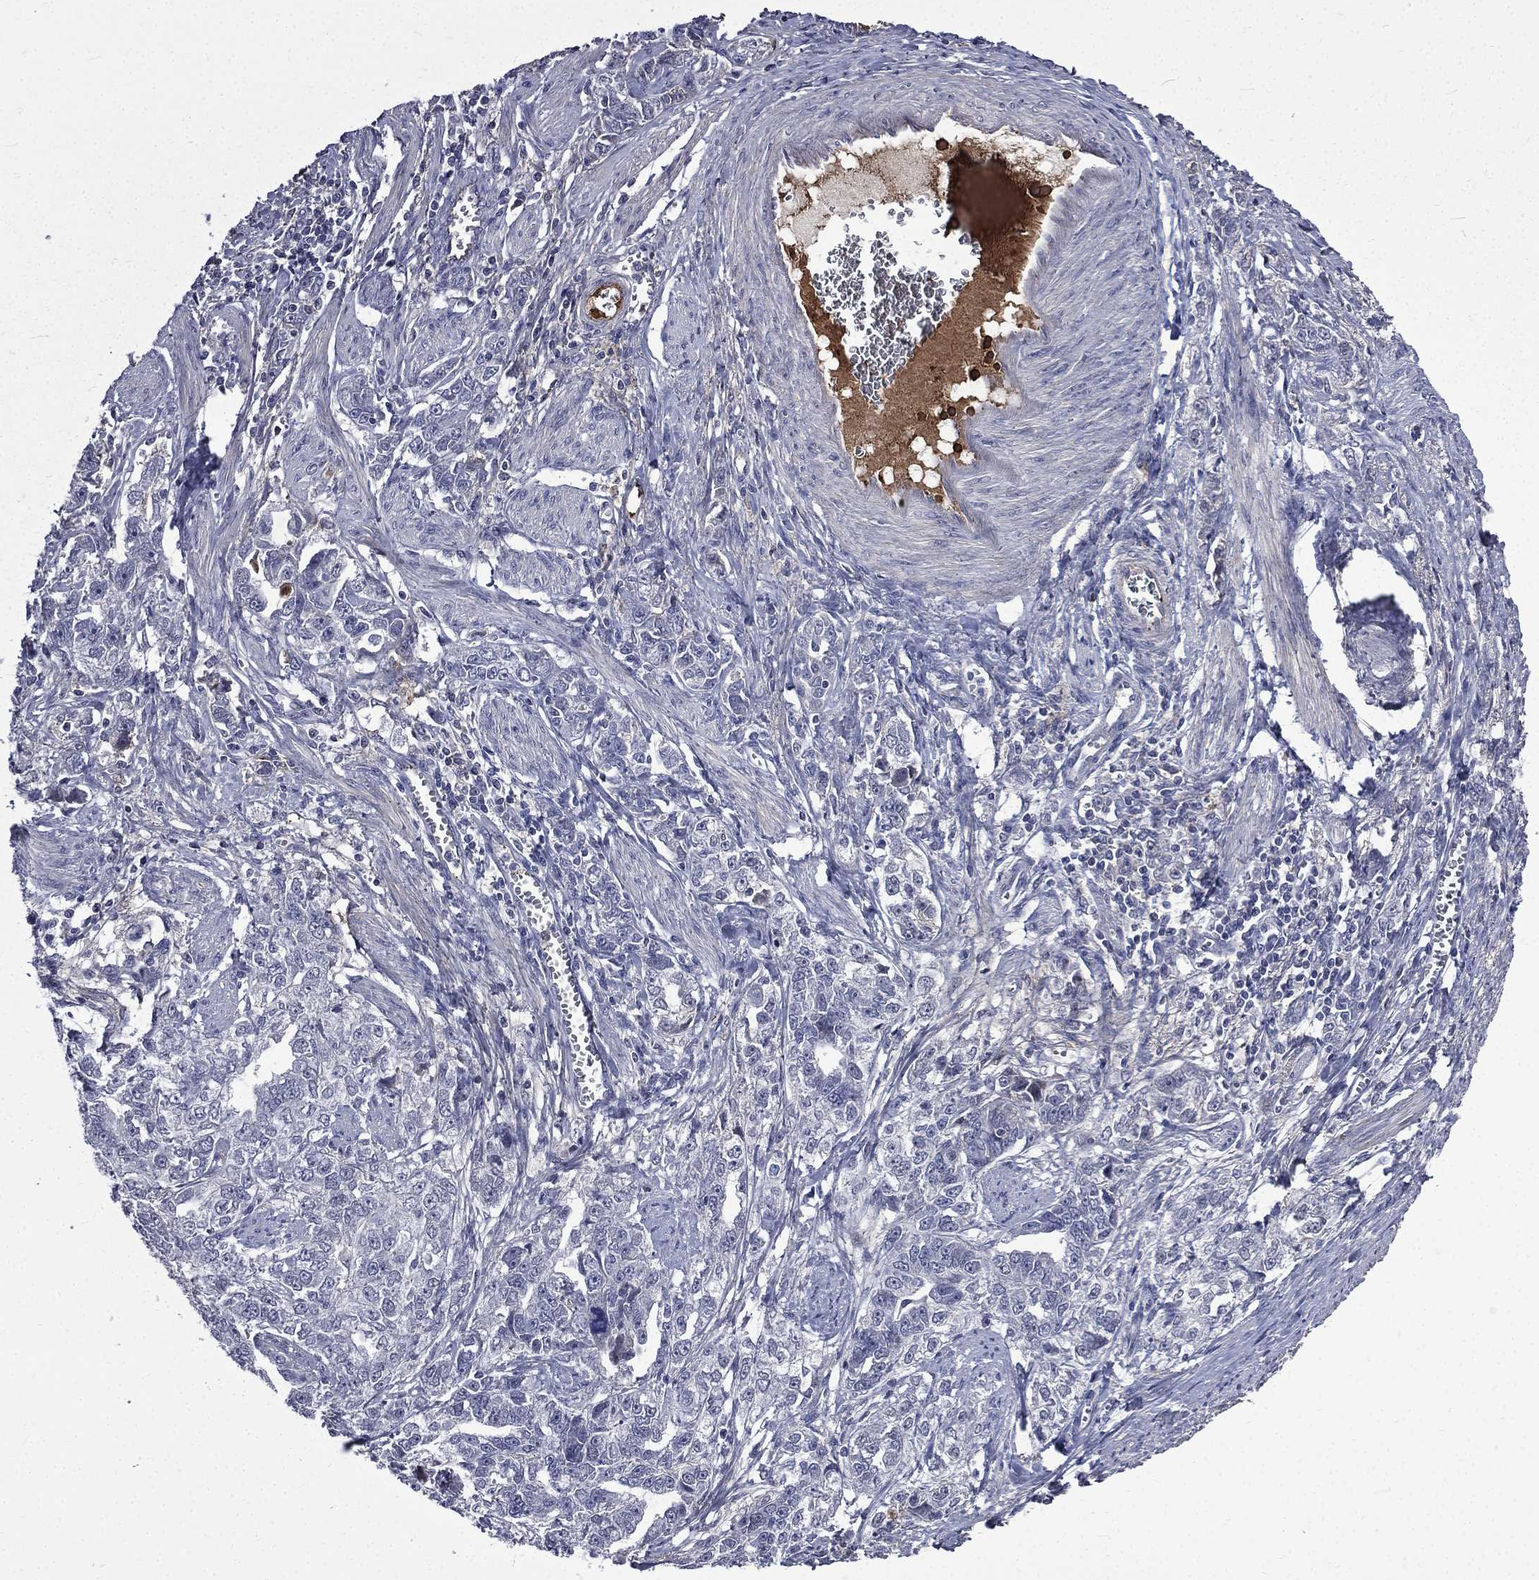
{"staining": {"intensity": "negative", "quantity": "none", "location": "none"}, "tissue": "ovarian cancer", "cell_type": "Tumor cells", "image_type": "cancer", "snomed": [{"axis": "morphology", "description": "Cystadenocarcinoma, serous, NOS"}, {"axis": "topography", "description": "Ovary"}], "caption": "High magnification brightfield microscopy of ovarian cancer stained with DAB (brown) and counterstained with hematoxylin (blue): tumor cells show no significant staining.", "gene": "FGG", "patient": {"sex": "female", "age": 51}}